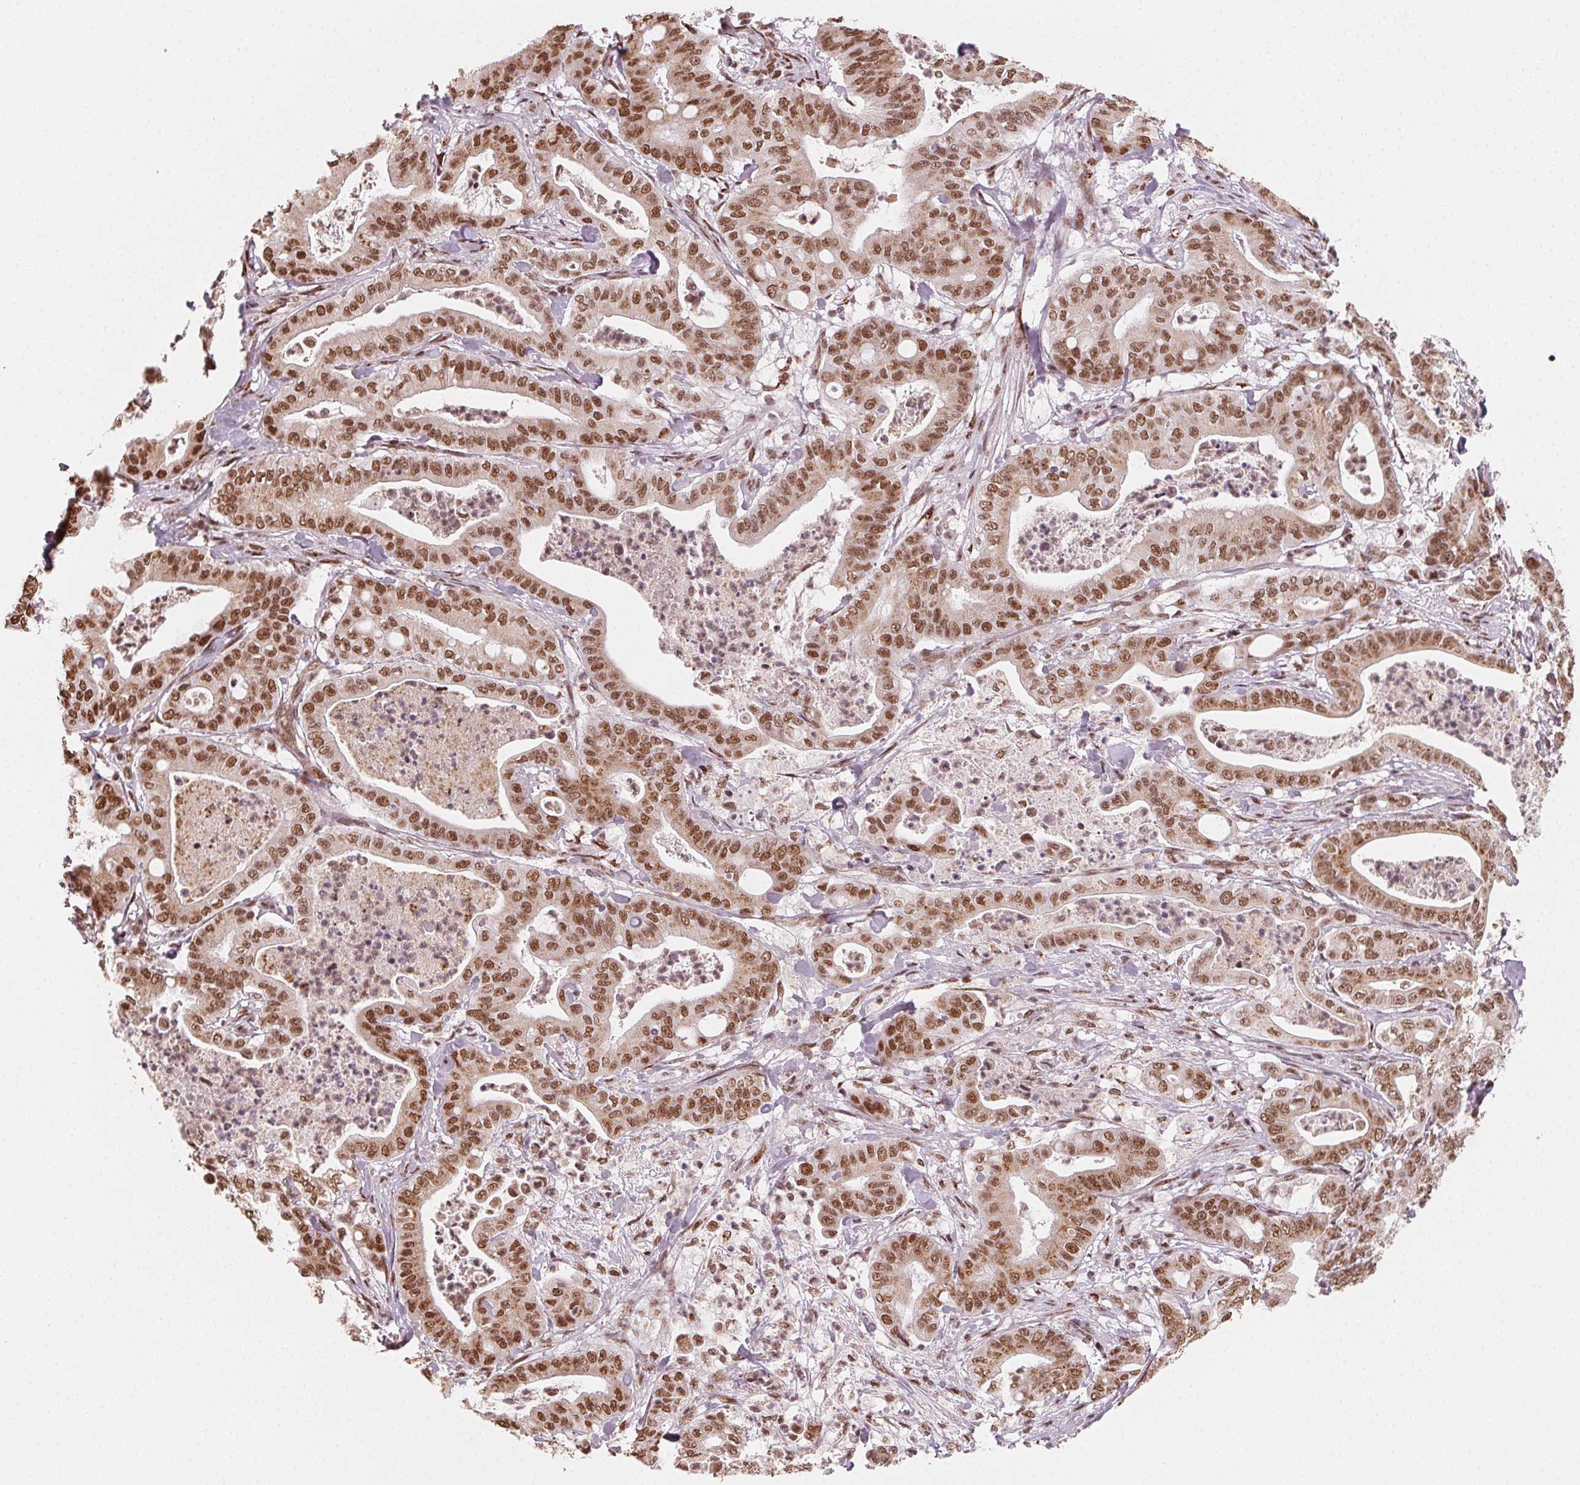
{"staining": {"intensity": "moderate", "quantity": ">75%", "location": "nuclear"}, "tissue": "pancreatic cancer", "cell_type": "Tumor cells", "image_type": "cancer", "snomed": [{"axis": "morphology", "description": "Adenocarcinoma, NOS"}, {"axis": "topography", "description": "Pancreas"}], "caption": "Immunohistochemical staining of pancreatic cancer exhibits medium levels of moderate nuclear expression in about >75% of tumor cells.", "gene": "TOPORS", "patient": {"sex": "male", "age": 71}}